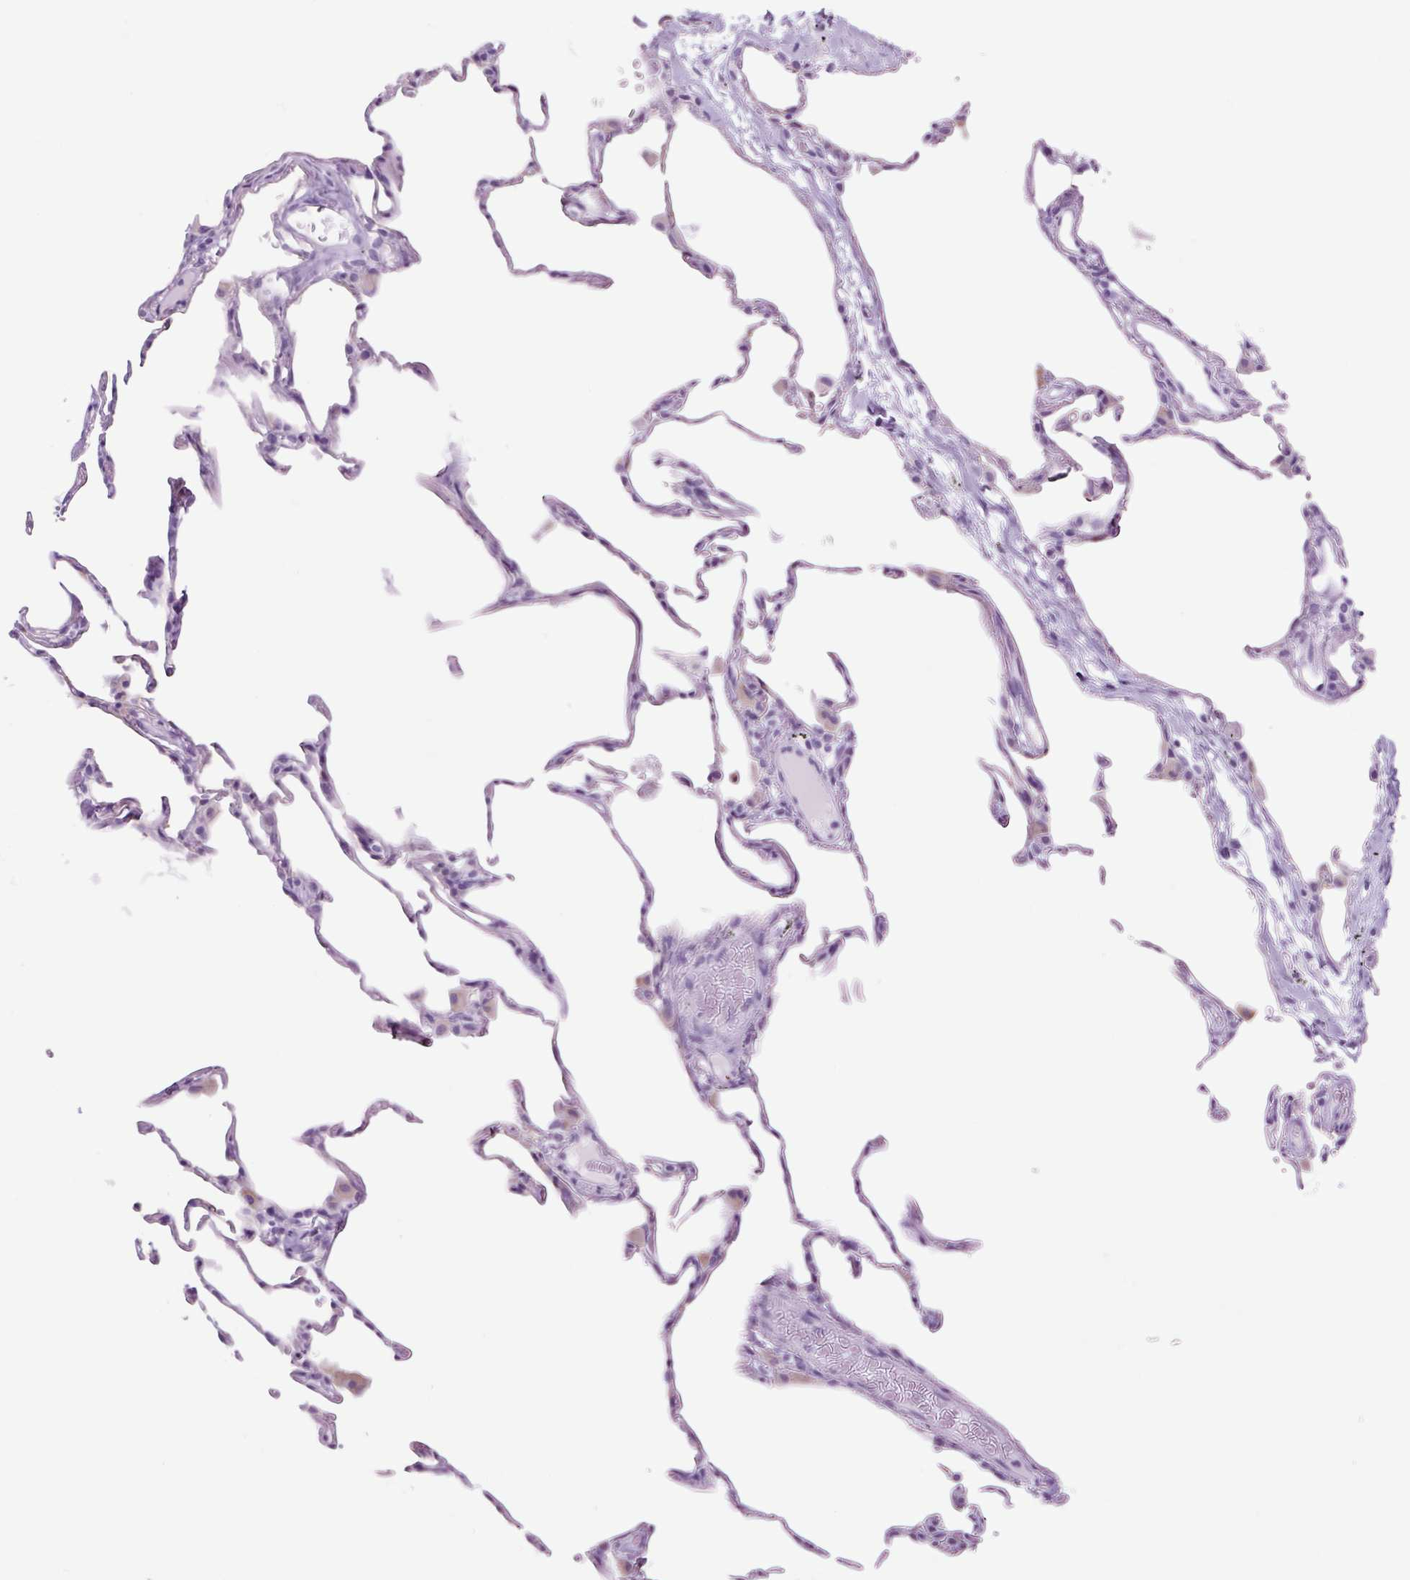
{"staining": {"intensity": "negative", "quantity": "none", "location": "none"}, "tissue": "lung", "cell_type": "Alveolar cells", "image_type": "normal", "snomed": [{"axis": "morphology", "description": "Normal tissue, NOS"}, {"axis": "topography", "description": "Lung"}], "caption": "An immunohistochemistry image of normal lung is shown. There is no staining in alveolar cells of lung. (DAB (3,3'-diaminobenzidine) immunohistochemistry (IHC), high magnification).", "gene": "TFF2", "patient": {"sex": "female", "age": 57}}